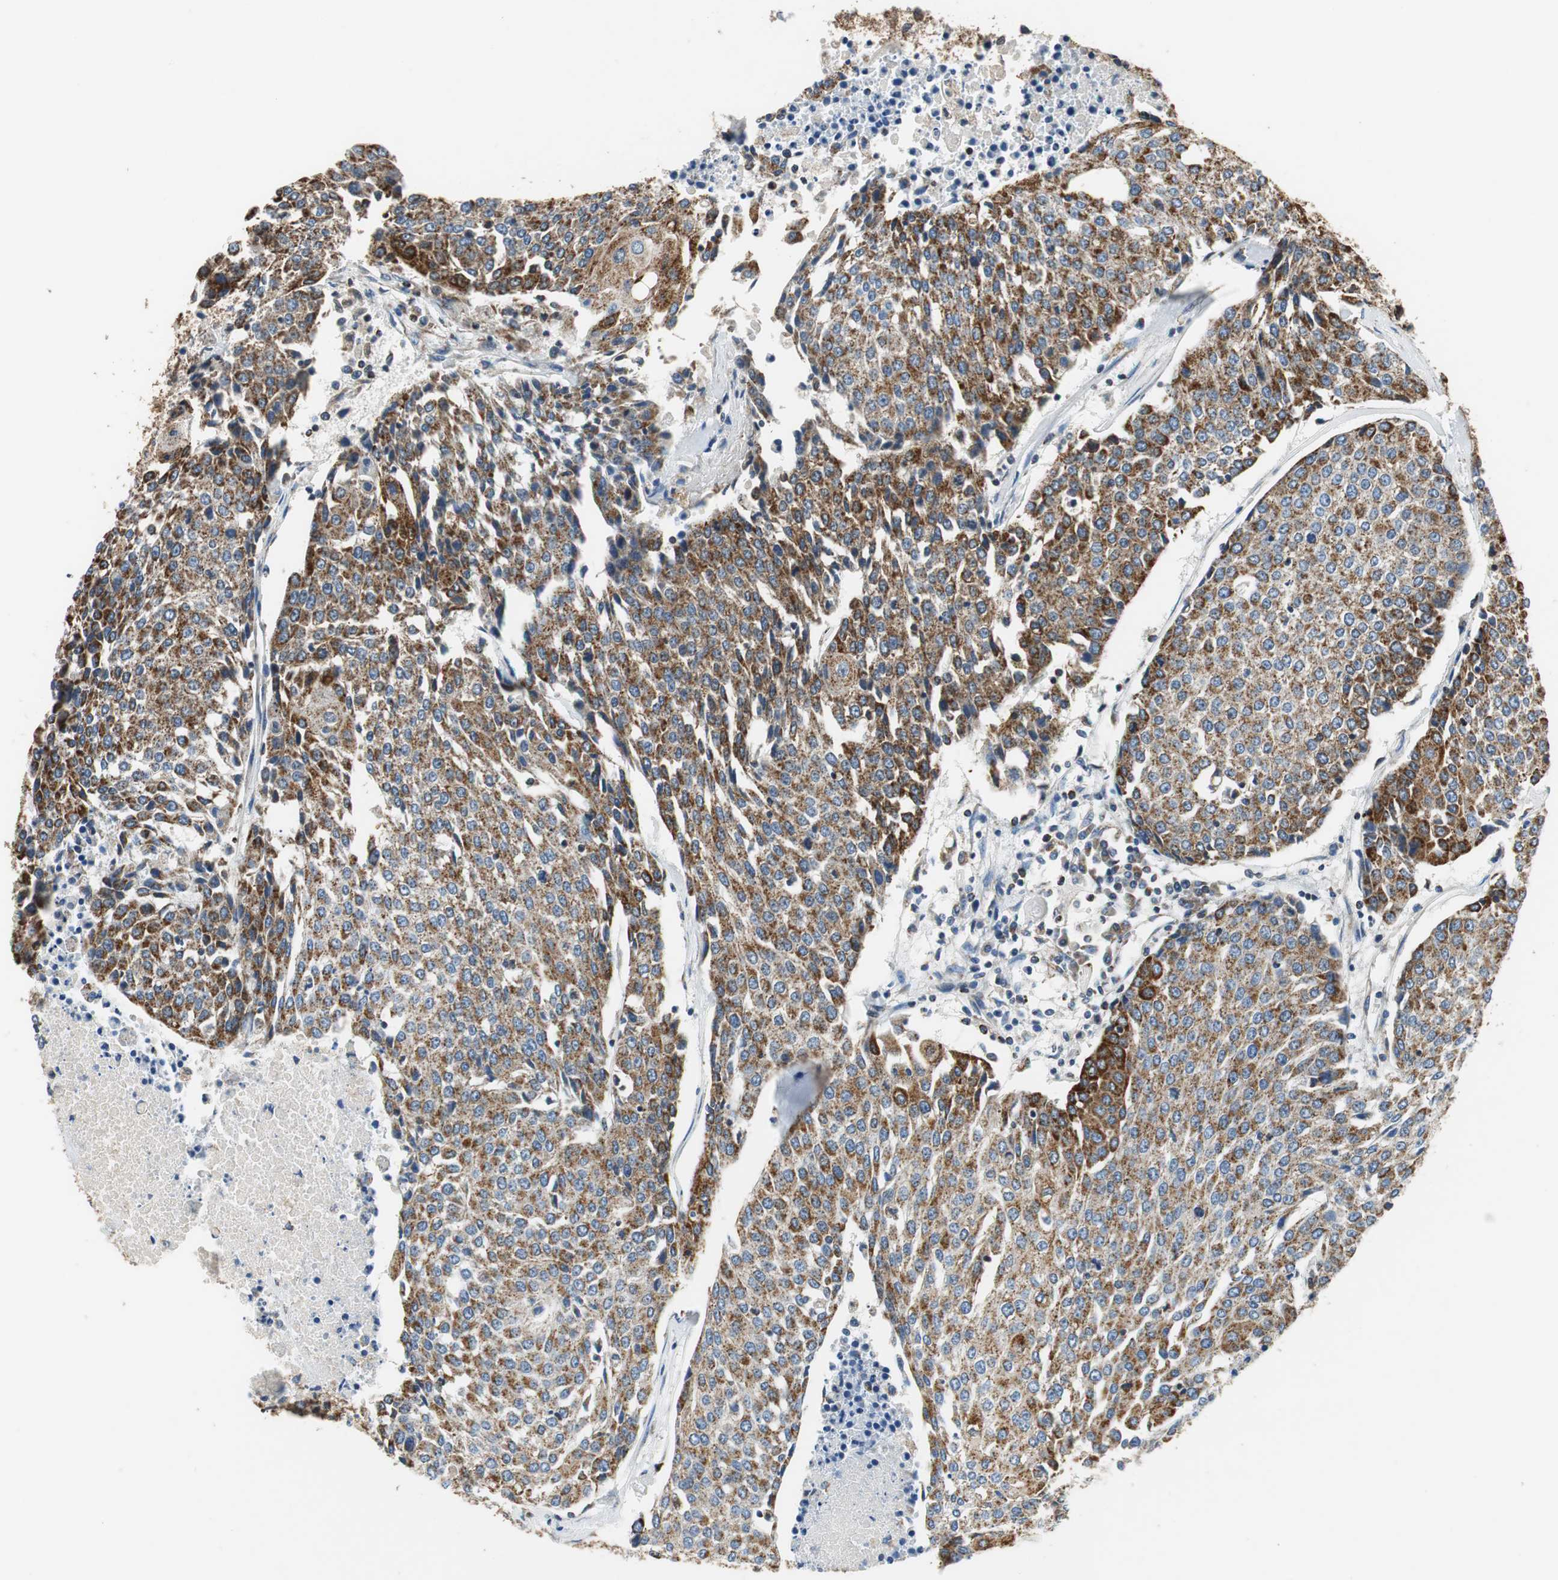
{"staining": {"intensity": "strong", "quantity": ">75%", "location": "cytoplasmic/membranous"}, "tissue": "urothelial cancer", "cell_type": "Tumor cells", "image_type": "cancer", "snomed": [{"axis": "morphology", "description": "Urothelial carcinoma, High grade"}, {"axis": "topography", "description": "Urinary bladder"}], "caption": "IHC of human urothelial cancer demonstrates high levels of strong cytoplasmic/membranous expression in about >75% of tumor cells.", "gene": "GSTK1", "patient": {"sex": "female", "age": 85}}